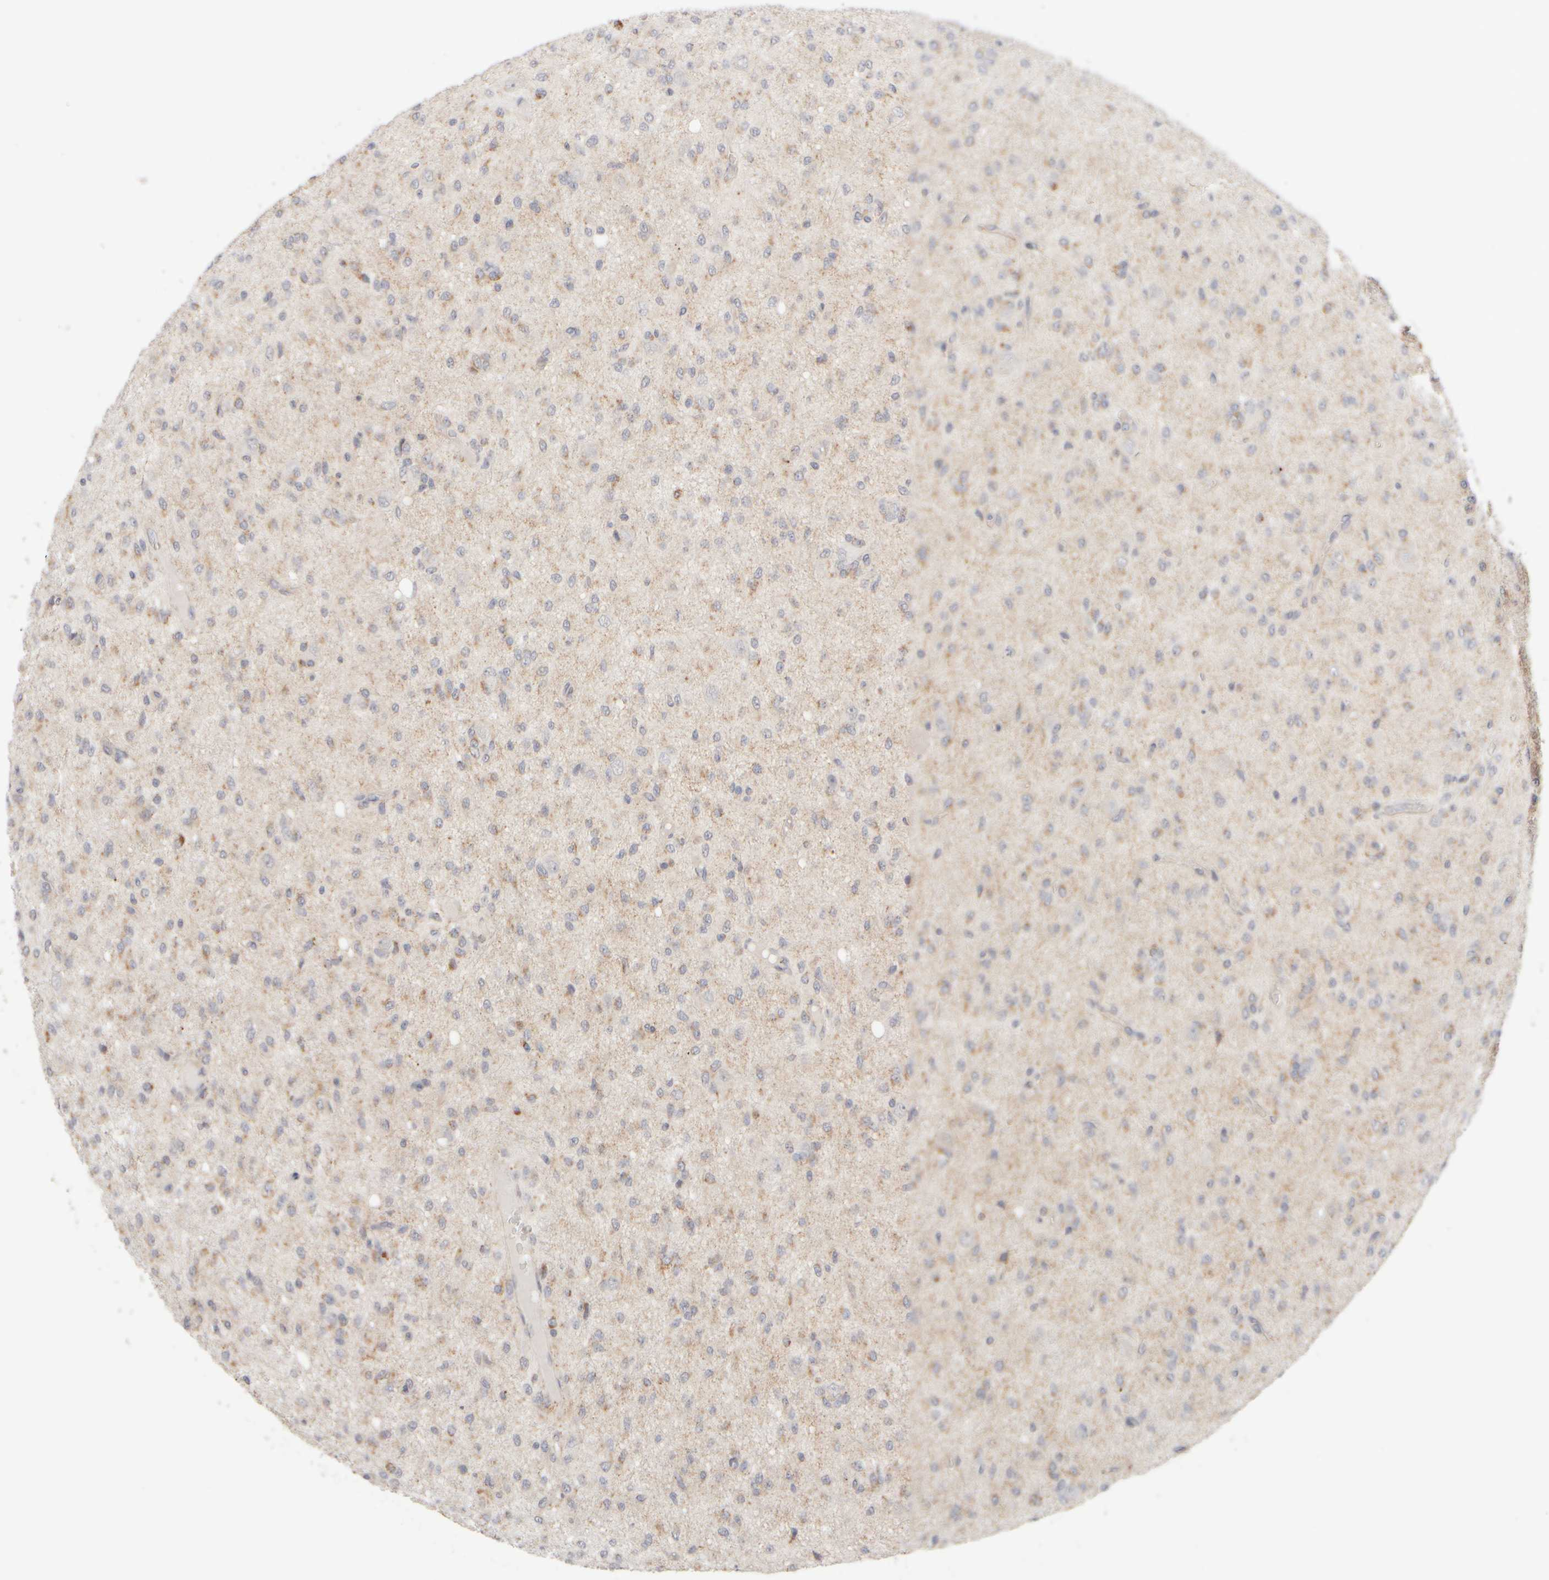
{"staining": {"intensity": "weak", "quantity": "<25%", "location": "cytoplasmic/membranous"}, "tissue": "glioma", "cell_type": "Tumor cells", "image_type": "cancer", "snomed": [{"axis": "morphology", "description": "Glioma, malignant, High grade"}, {"axis": "topography", "description": "Brain"}], "caption": "Immunohistochemistry of human malignant glioma (high-grade) exhibits no expression in tumor cells.", "gene": "ZNF112", "patient": {"sex": "female", "age": 59}}